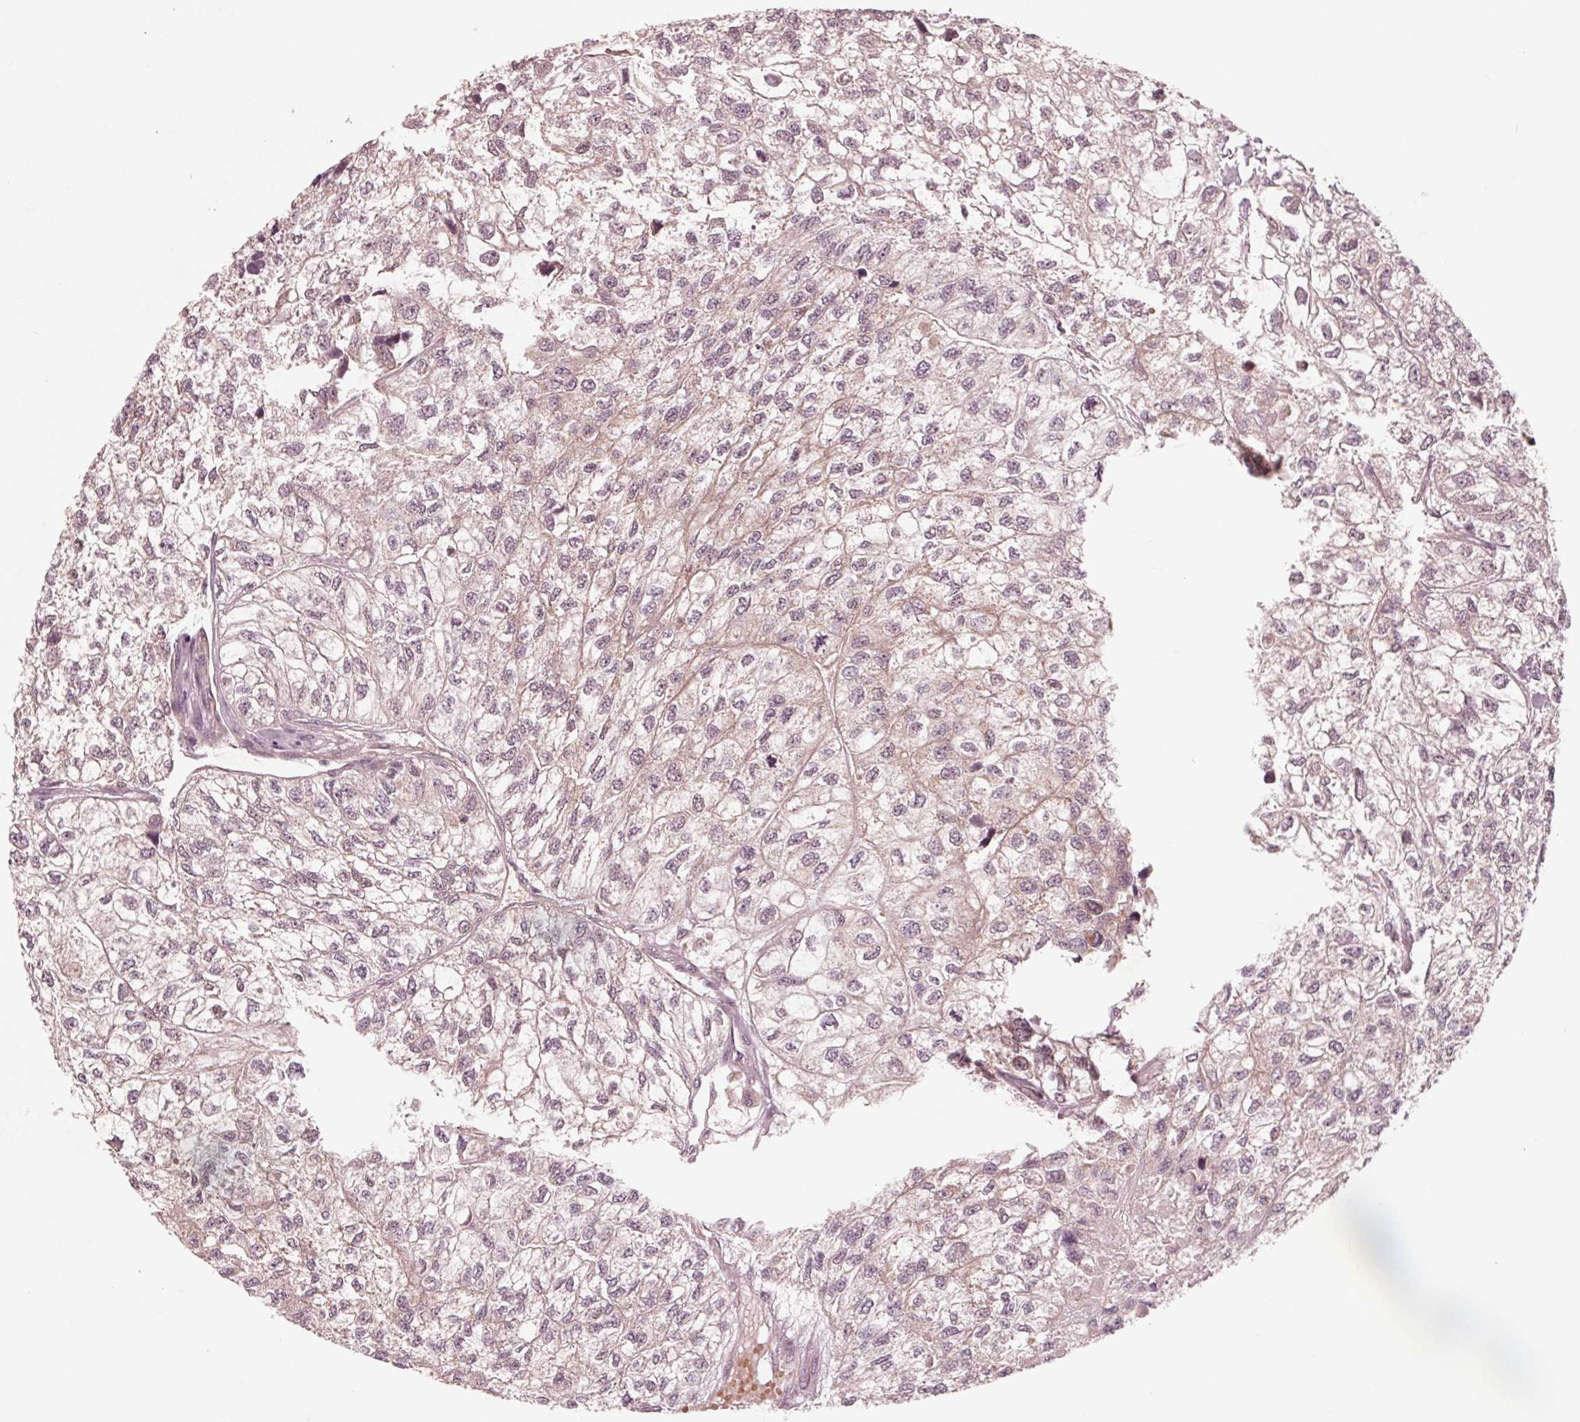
{"staining": {"intensity": "weak", "quantity": "<25%", "location": "cytoplasmic/membranous"}, "tissue": "renal cancer", "cell_type": "Tumor cells", "image_type": "cancer", "snomed": [{"axis": "morphology", "description": "Adenocarcinoma, NOS"}, {"axis": "topography", "description": "Kidney"}], "caption": "This is a image of IHC staining of adenocarcinoma (renal), which shows no staining in tumor cells. Brightfield microscopy of immunohistochemistry (IHC) stained with DAB (3,3'-diaminobenzidine) (brown) and hematoxylin (blue), captured at high magnification.", "gene": "UBALD1", "patient": {"sex": "male", "age": 56}}